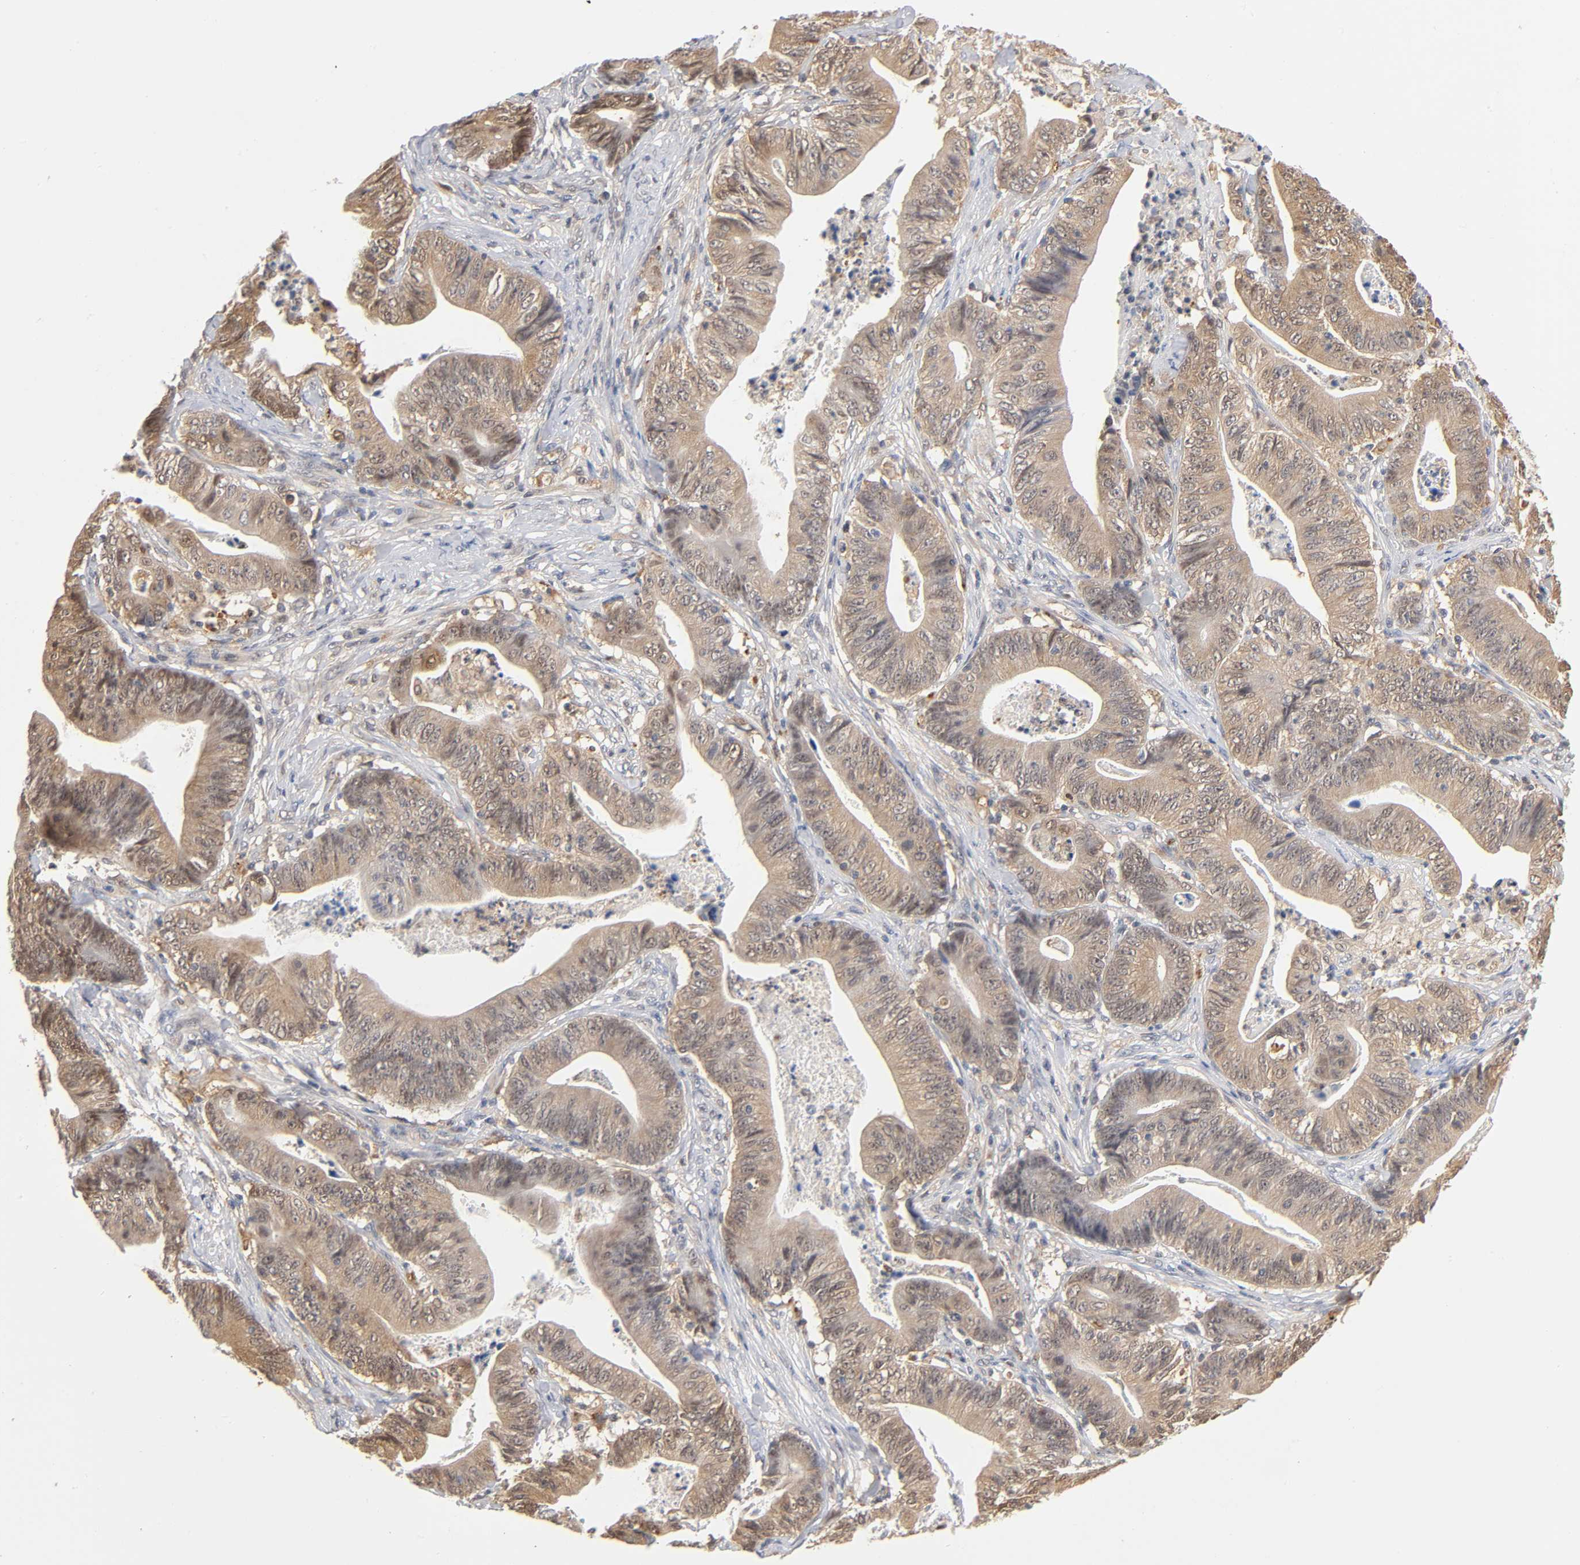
{"staining": {"intensity": "moderate", "quantity": ">75%", "location": "cytoplasmic/membranous"}, "tissue": "stomach cancer", "cell_type": "Tumor cells", "image_type": "cancer", "snomed": [{"axis": "morphology", "description": "Adenocarcinoma, NOS"}, {"axis": "topography", "description": "Stomach, lower"}], "caption": "A medium amount of moderate cytoplasmic/membranous positivity is present in about >75% of tumor cells in adenocarcinoma (stomach) tissue.", "gene": "DFFB", "patient": {"sex": "female", "age": 86}}